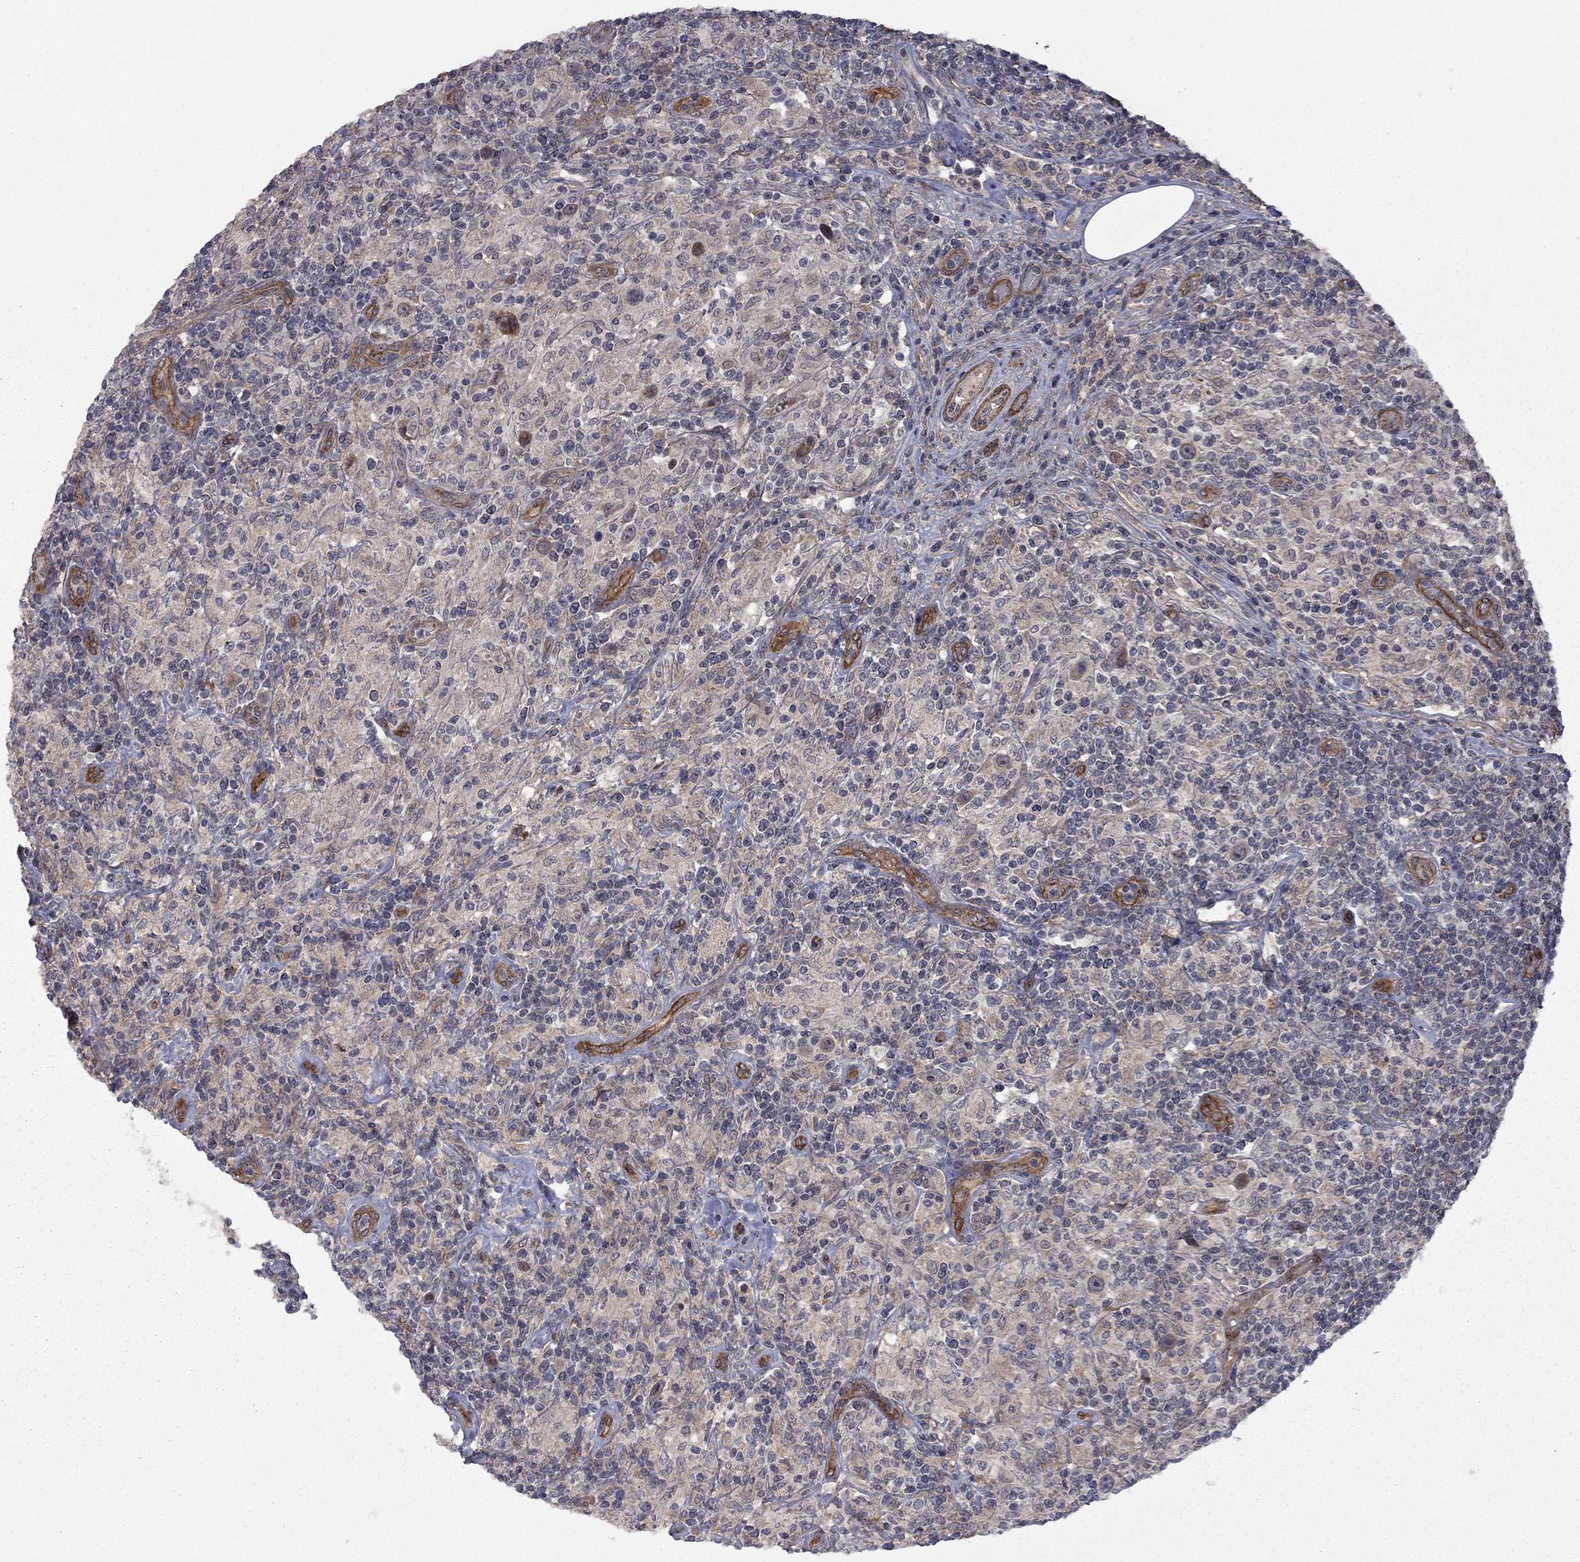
{"staining": {"intensity": "negative", "quantity": "none", "location": "none"}, "tissue": "lymphoma", "cell_type": "Tumor cells", "image_type": "cancer", "snomed": [{"axis": "morphology", "description": "Hodgkin's disease, NOS"}, {"axis": "topography", "description": "Lymph node"}], "caption": "Photomicrograph shows no significant protein positivity in tumor cells of Hodgkin's disease.", "gene": "EXOC3L2", "patient": {"sex": "male", "age": 70}}